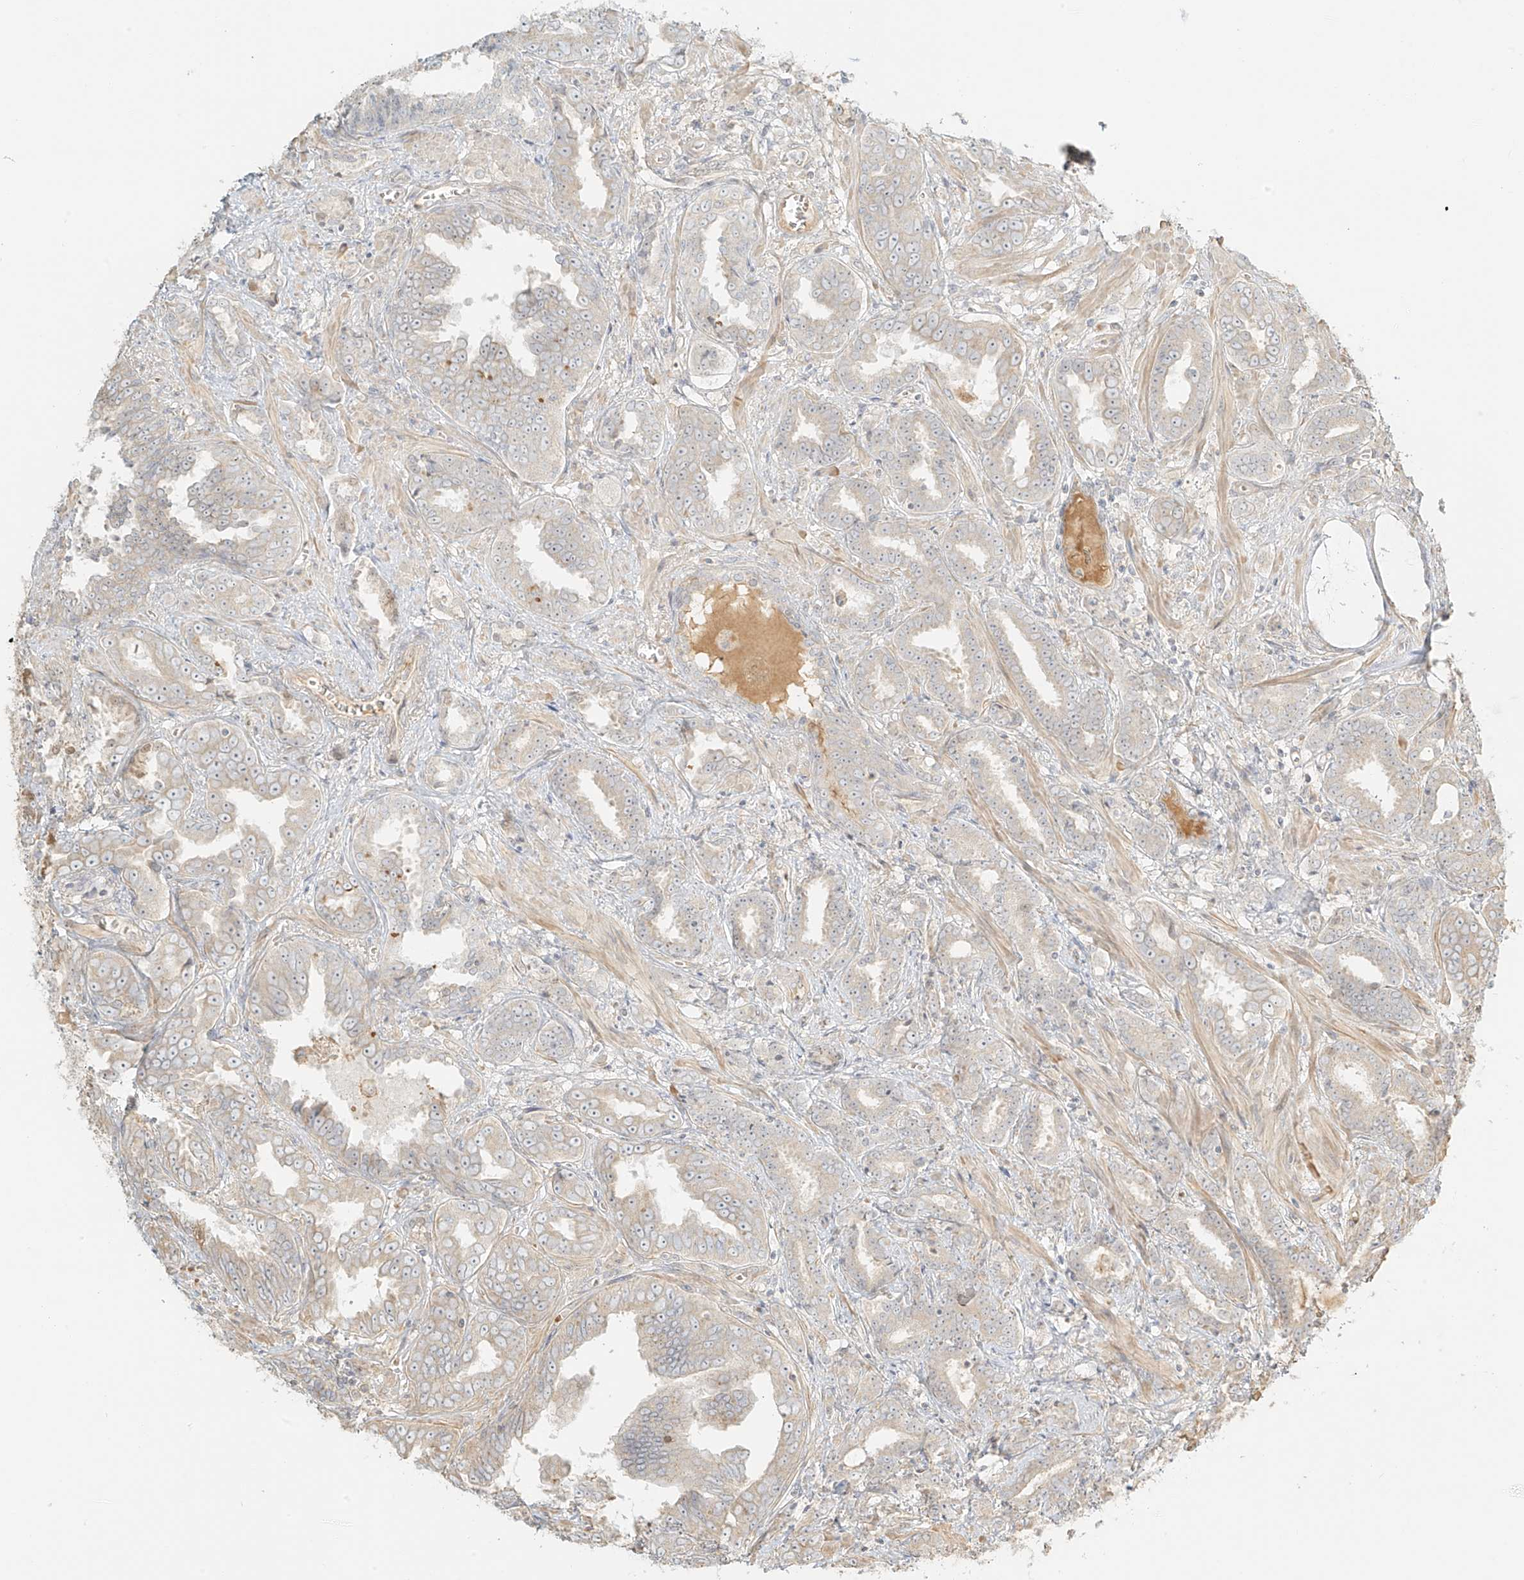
{"staining": {"intensity": "negative", "quantity": "none", "location": "none"}, "tissue": "prostate cancer", "cell_type": "Tumor cells", "image_type": "cancer", "snomed": [{"axis": "morphology", "description": "Adenocarcinoma, High grade"}, {"axis": "topography", "description": "Prostate and seminal vesicle, NOS"}], "caption": "A photomicrograph of high-grade adenocarcinoma (prostate) stained for a protein shows no brown staining in tumor cells.", "gene": "UPK1B", "patient": {"sex": "male", "age": 67}}